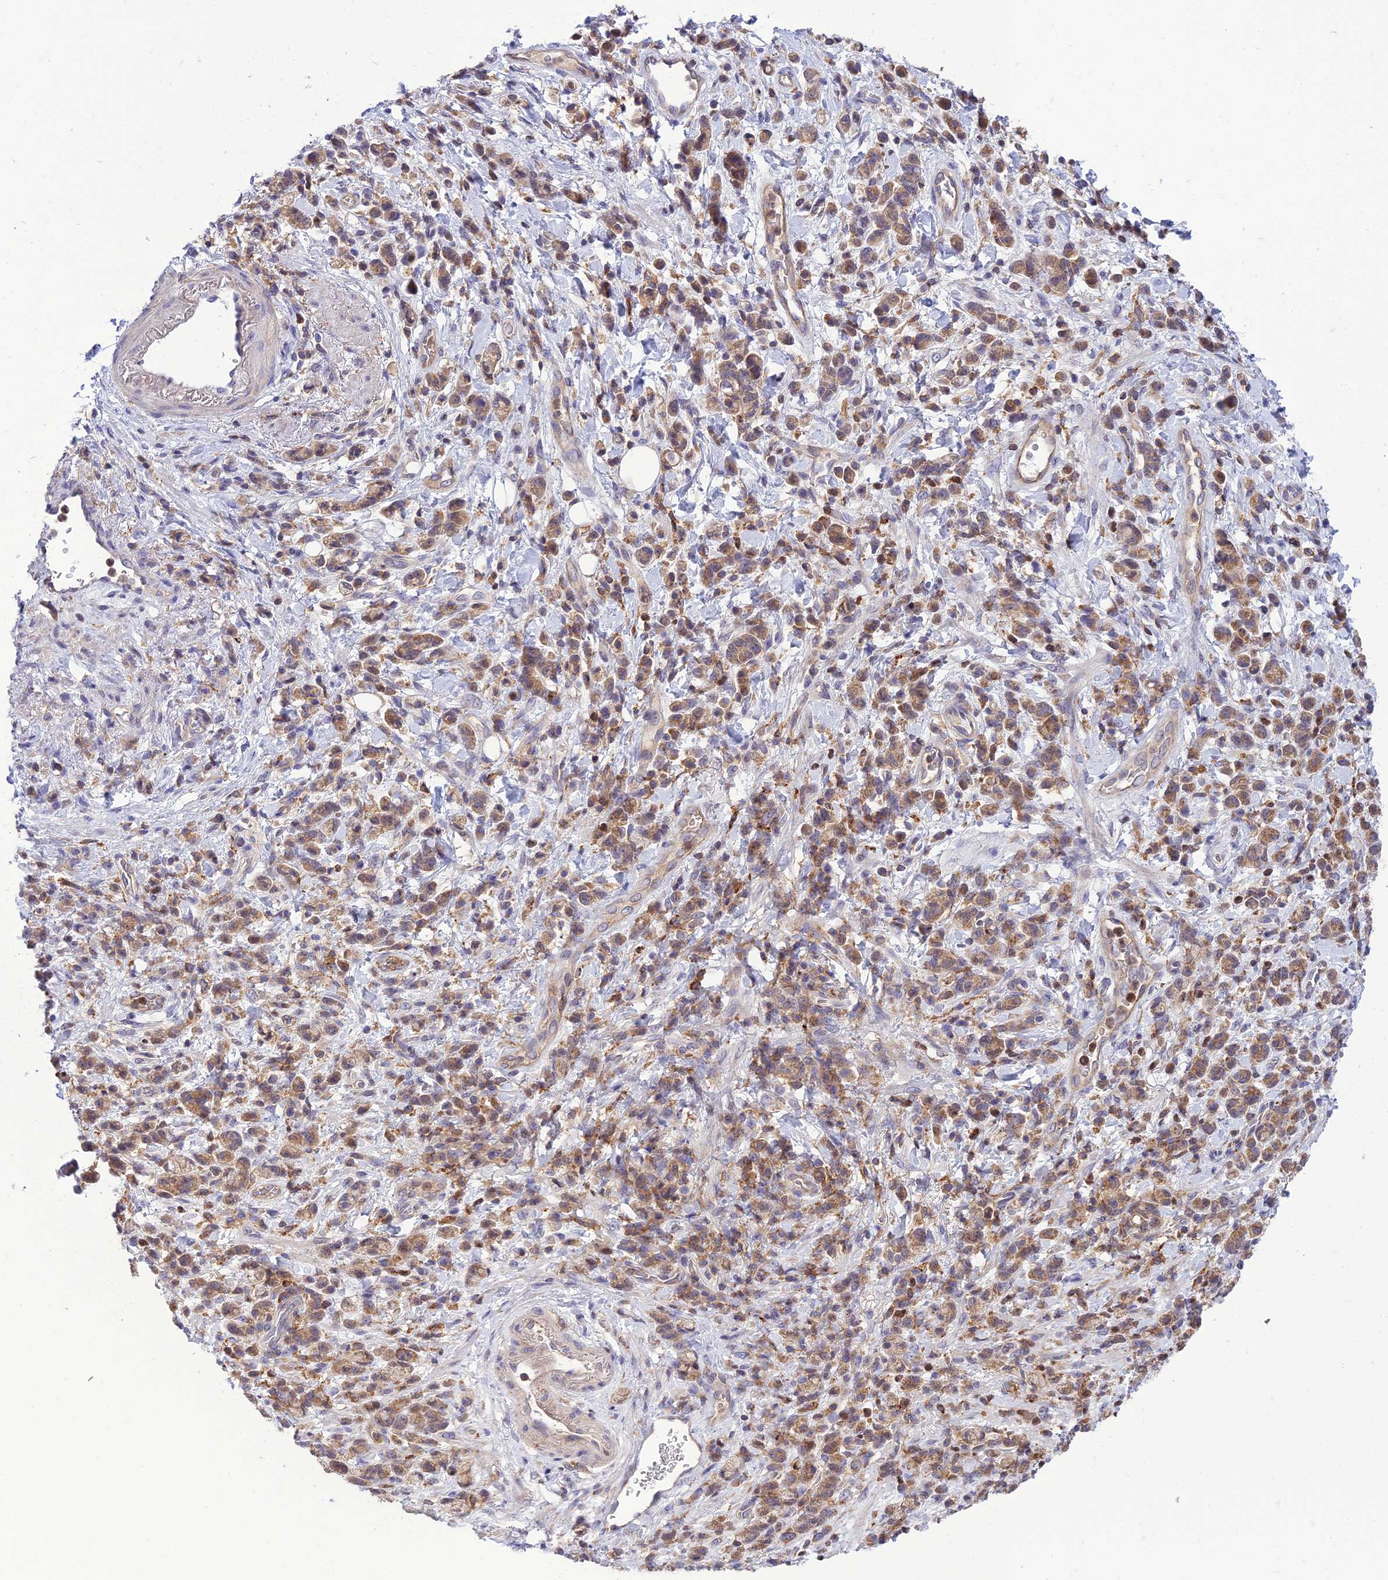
{"staining": {"intensity": "moderate", "quantity": ">75%", "location": "cytoplasmic/membranous"}, "tissue": "stomach cancer", "cell_type": "Tumor cells", "image_type": "cancer", "snomed": [{"axis": "morphology", "description": "Adenocarcinoma, NOS"}, {"axis": "topography", "description": "Stomach"}], "caption": "The image shows a brown stain indicating the presence of a protein in the cytoplasmic/membranous of tumor cells in adenocarcinoma (stomach).", "gene": "IRAK3", "patient": {"sex": "male", "age": 77}}